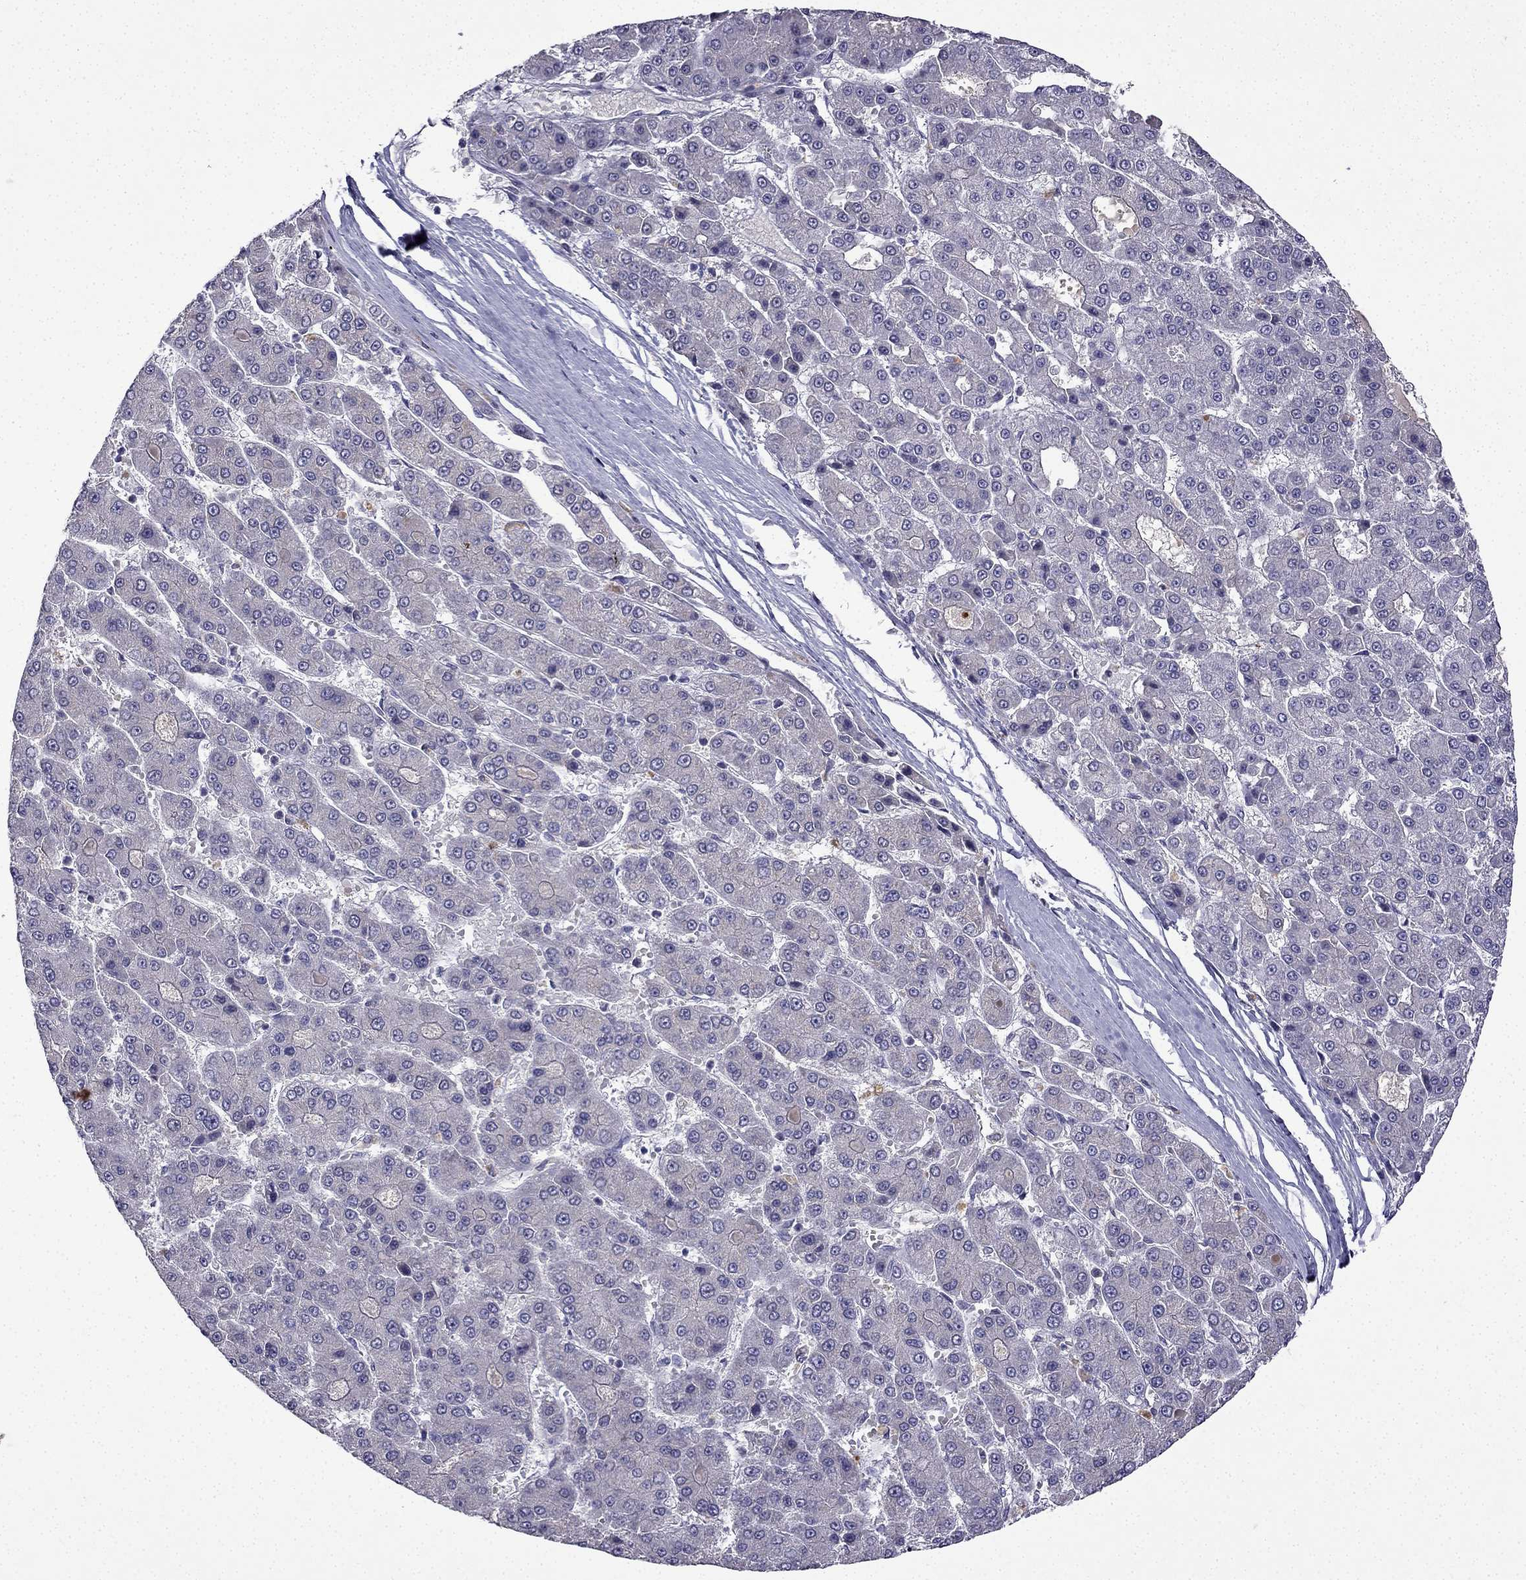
{"staining": {"intensity": "negative", "quantity": "none", "location": "none"}, "tissue": "liver cancer", "cell_type": "Tumor cells", "image_type": "cancer", "snomed": [{"axis": "morphology", "description": "Carcinoma, Hepatocellular, NOS"}, {"axis": "topography", "description": "Liver"}], "caption": "Immunohistochemistry image of human hepatocellular carcinoma (liver) stained for a protein (brown), which demonstrates no staining in tumor cells.", "gene": "UHRF1", "patient": {"sex": "male", "age": 70}}